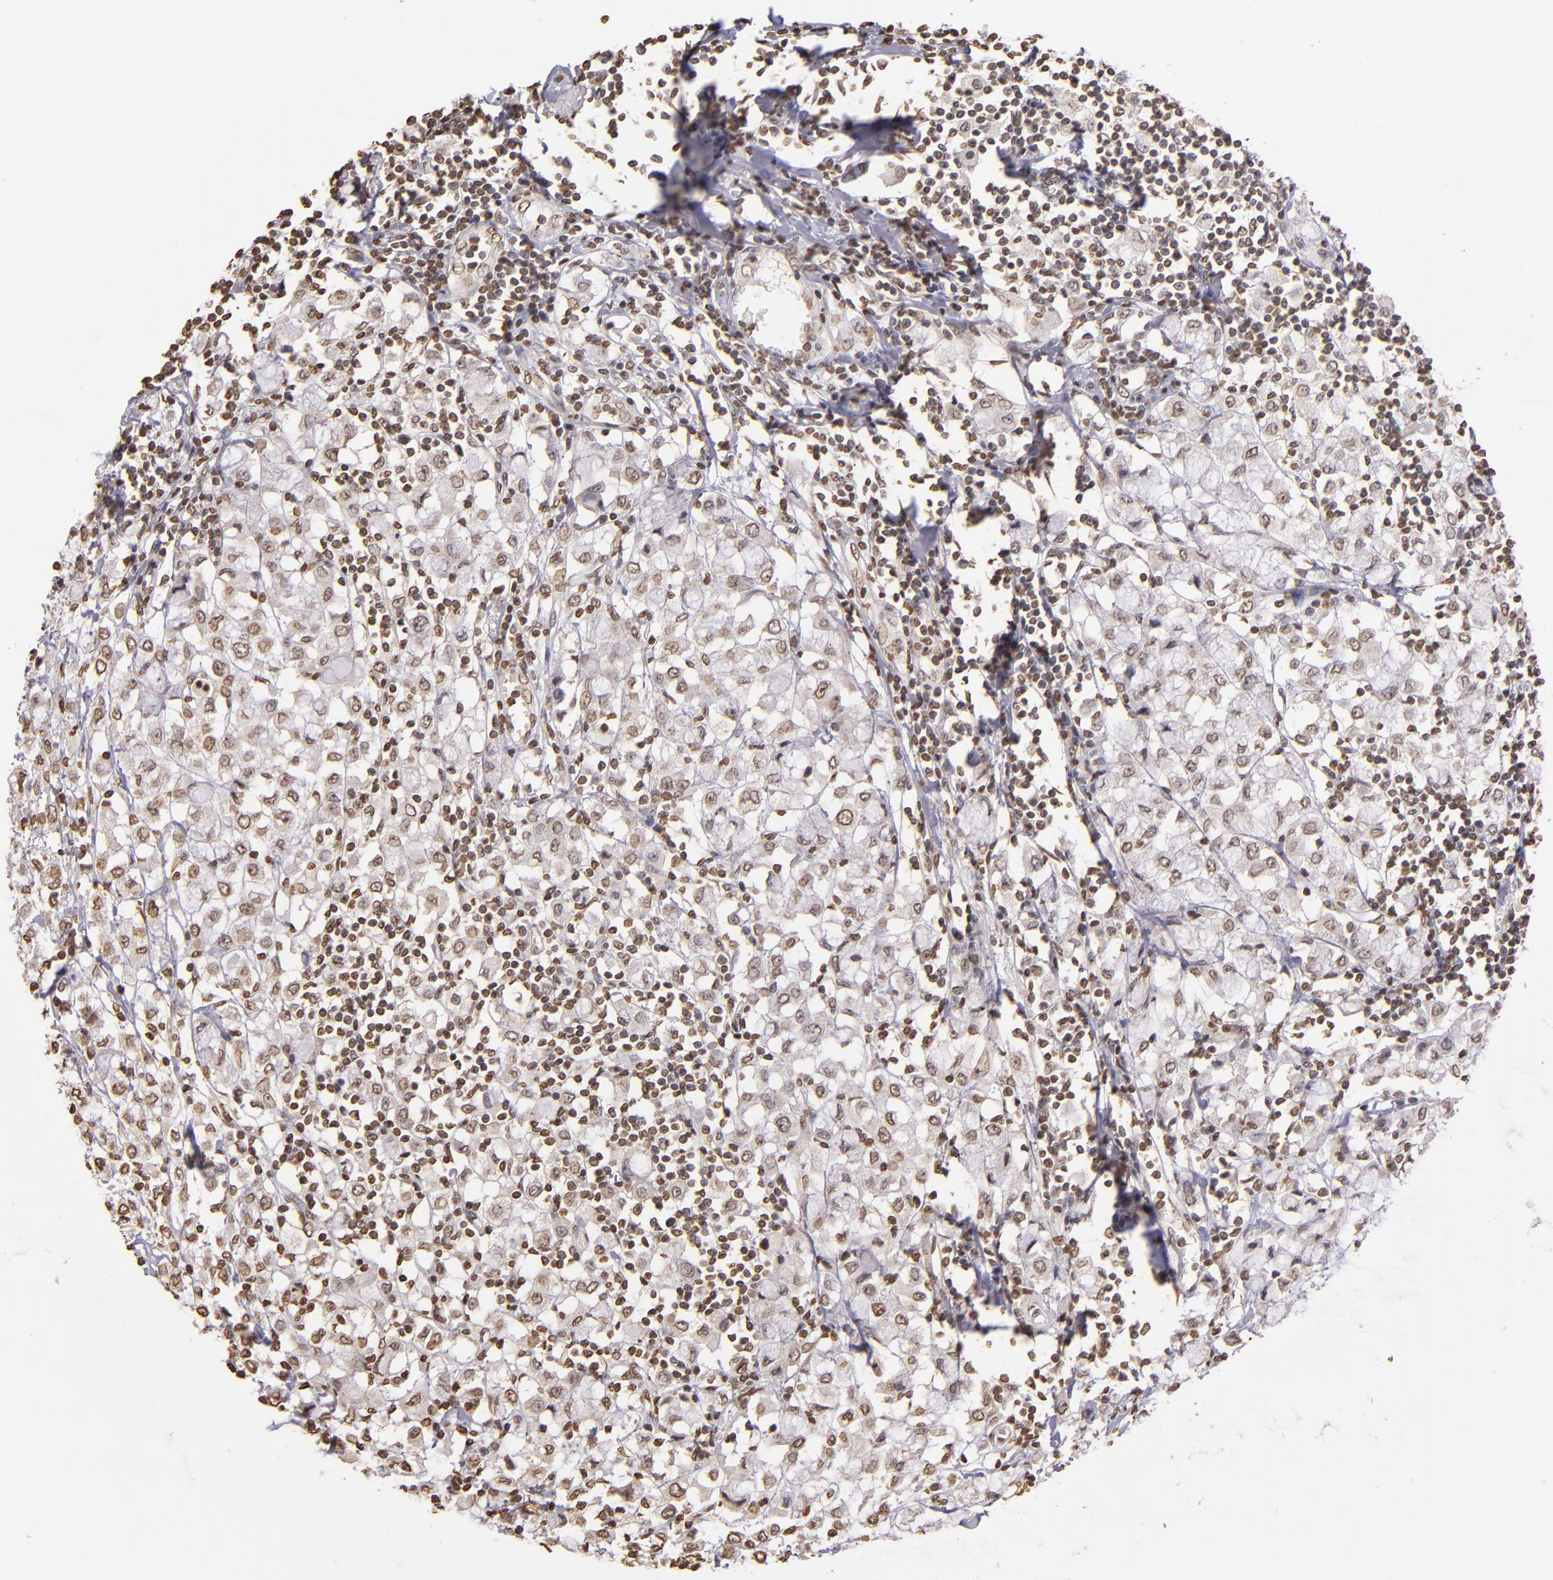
{"staining": {"intensity": "weak", "quantity": ">75%", "location": "nuclear"}, "tissue": "breast cancer", "cell_type": "Tumor cells", "image_type": "cancer", "snomed": [{"axis": "morphology", "description": "Lobular carcinoma"}, {"axis": "topography", "description": "Breast"}], "caption": "High-power microscopy captured an immunohistochemistry (IHC) histopathology image of breast cancer (lobular carcinoma), revealing weak nuclear staining in about >75% of tumor cells.", "gene": "LBX1", "patient": {"sex": "female", "age": 85}}